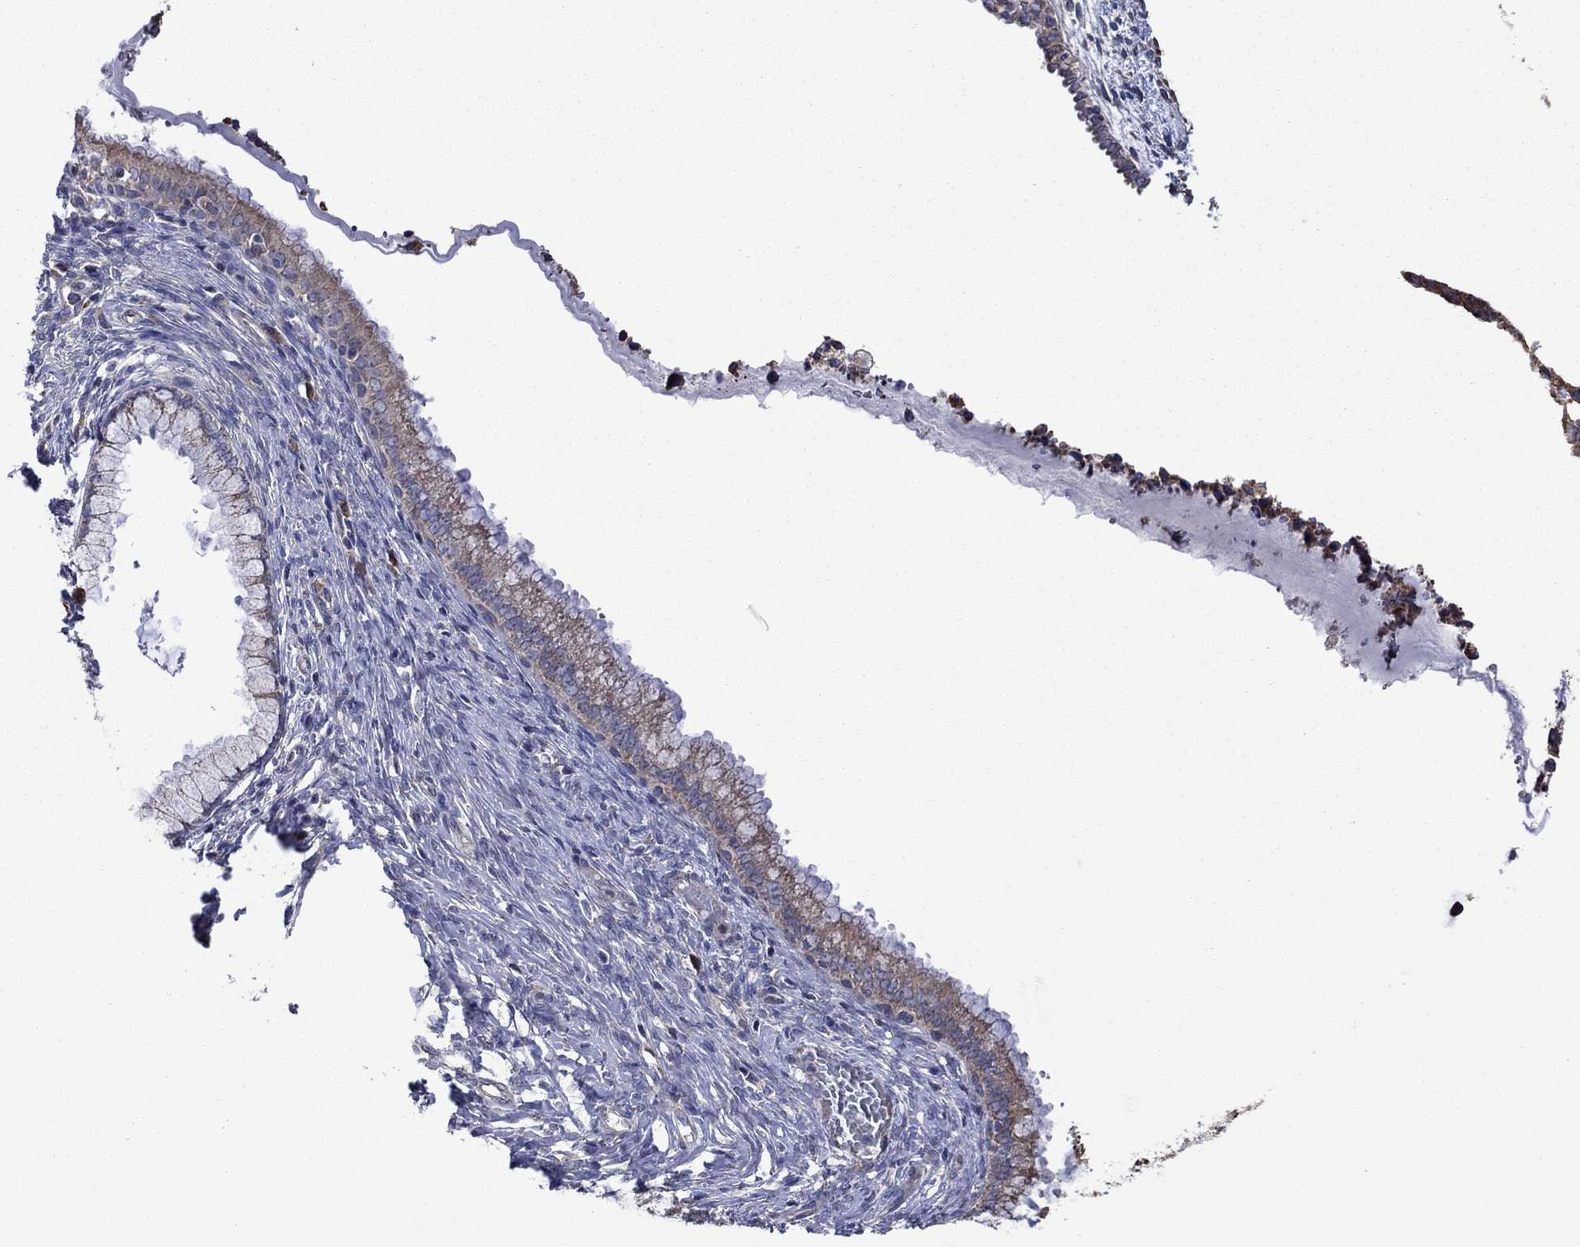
{"staining": {"intensity": "moderate", "quantity": "25%-75%", "location": "cytoplasmic/membranous"}, "tissue": "cervical cancer", "cell_type": "Tumor cells", "image_type": "cancer", "snomed": [{"axis": "morphology", "description": "Squamous cell carcinoma, NOS"}, {"axis": "topography", "description": "Cervix"}], "caption": "A medium amount of moderate cytoplasmic/membranous staining is appreciated in about 25%-75% of tumor cells in cervical cancer (squamous cell carcinoma) tissue.", "gene": "FURIN", "patient": {"sex": "female", "age": 63}}